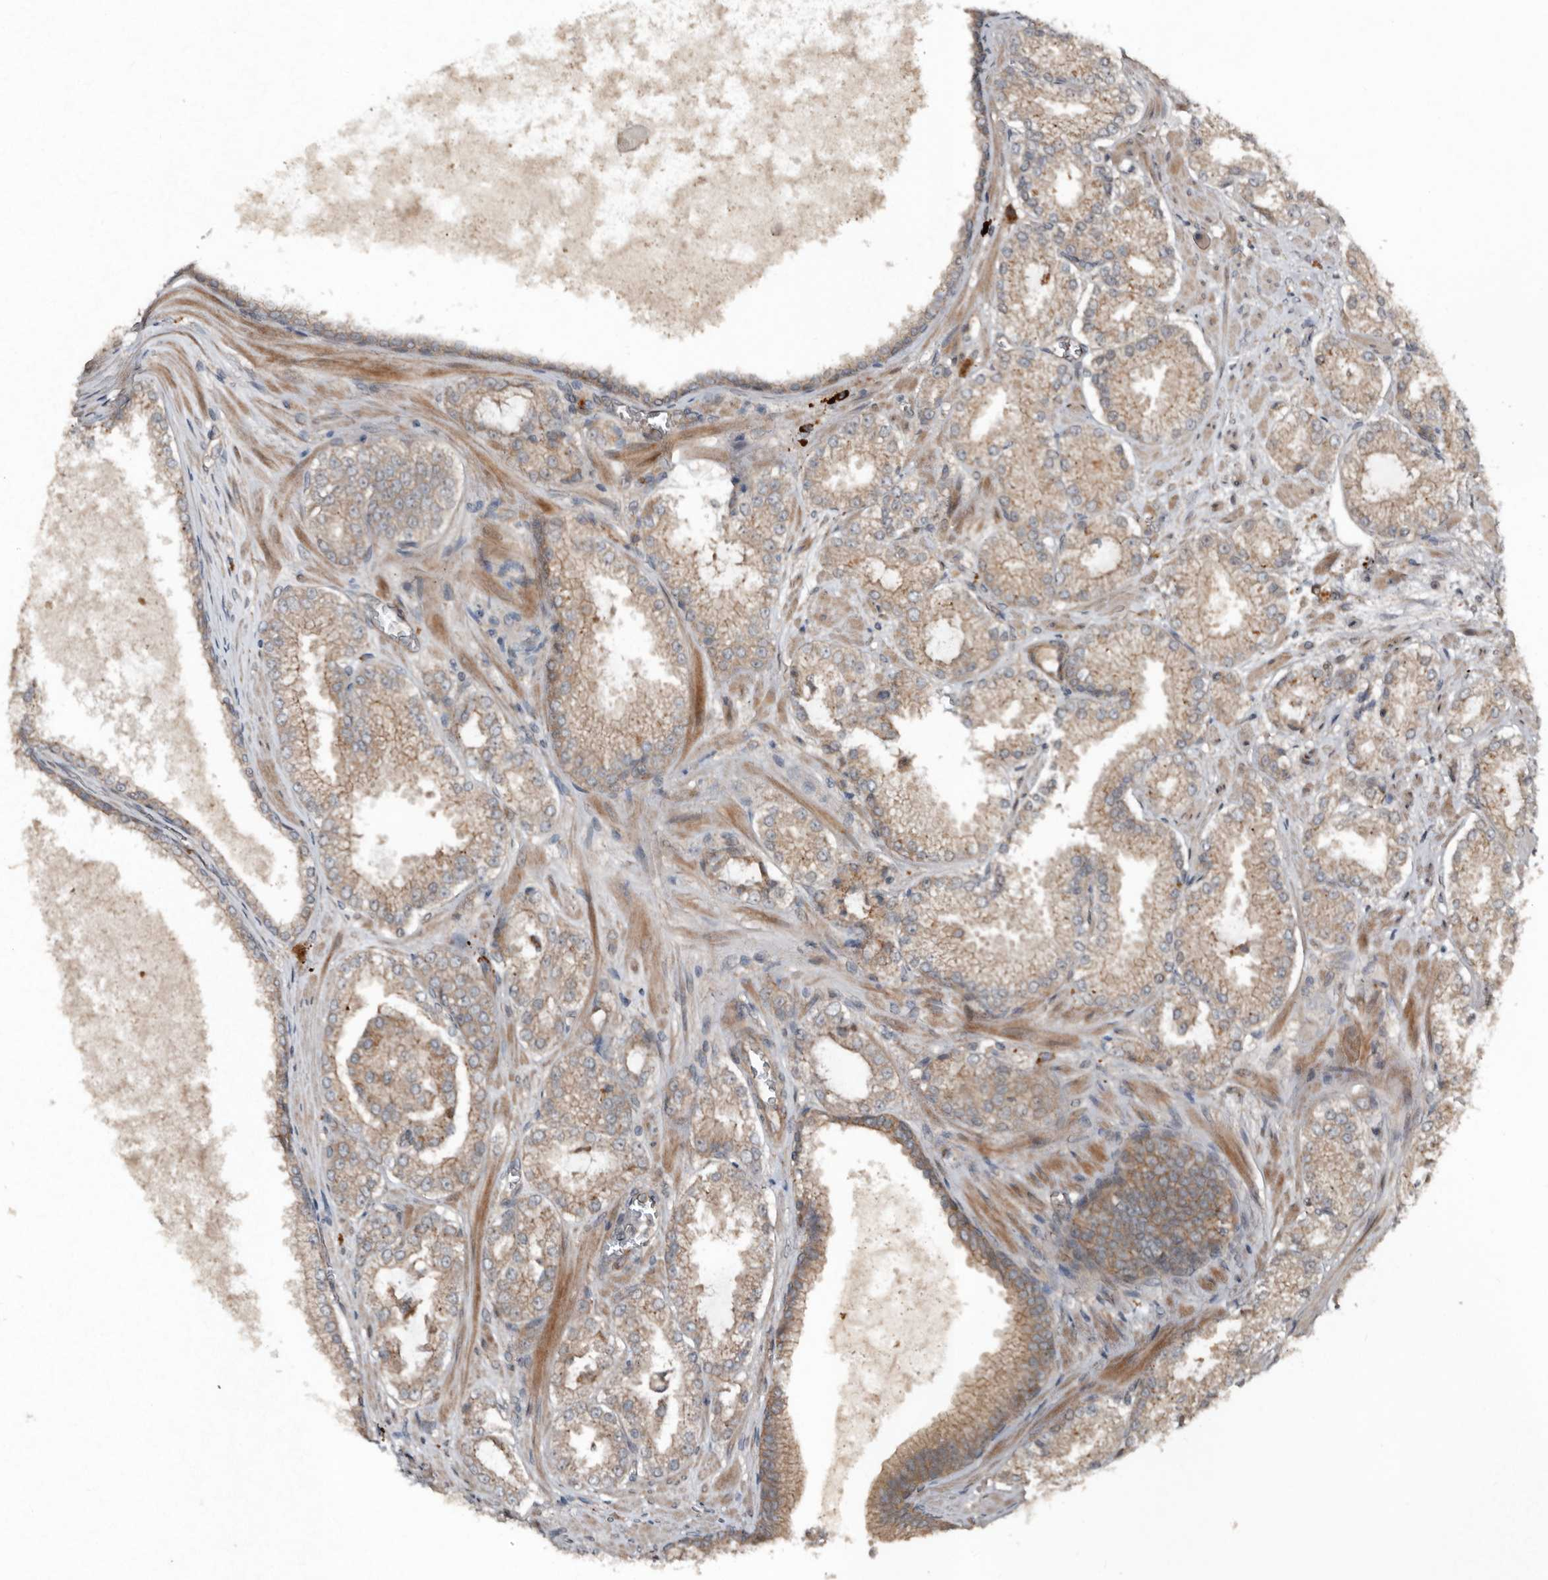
{"staining": {"intensity": "moderate", "quantity": ">75%", "location": "cytoplasmic/membranous"}, "tissue": "prostate cancer", "cell_type": "Tumor cells", "image_type": "cancer", "snomed": [{"axis": "morphology", "description": "Adenocarcinoma, High grade"}, {"axis": "topography", "description": "Prostate"}], "caption": "Prostate cancer stained with immunohistochemistry reveals moderate cytoplasmic/membranous staining in about >75% of tumor cells. Immunohistochemistry (ihc) stains the protein in brown and the nuclei are stained blue.", "gene": "TEAD3", "patient": {"sex": "male", "age": 73}}